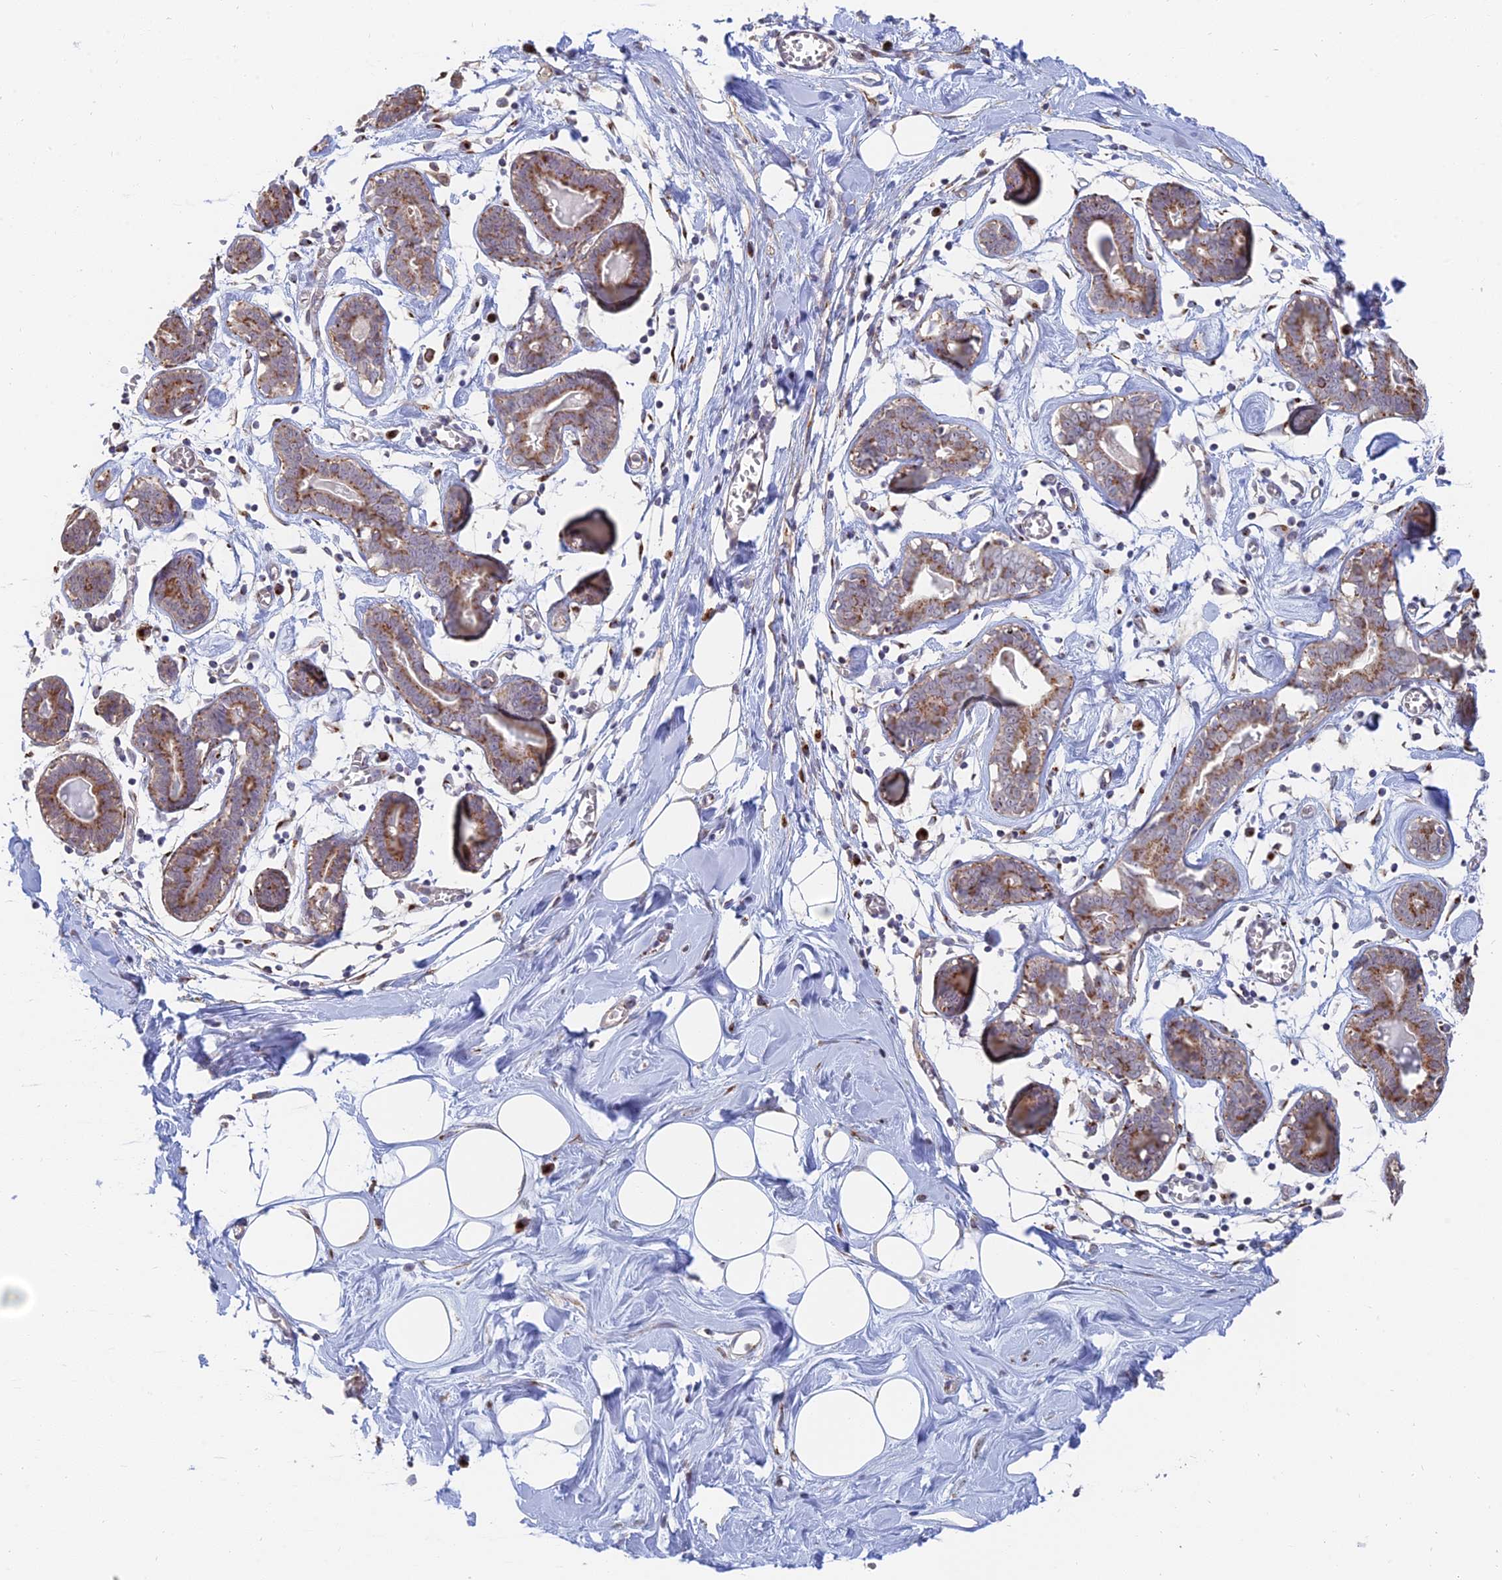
{"staining": {"intensity": "negative", "quantity": "none", "location": "none"}, "tissue": "breast", "cell_type": "Adipocytes", "image_type": "normal", "snomed": [{"axis": "morphology", "description": "Normal tissue, NOS"}, {"axis": "topography", "description": "Breast"}], "caption": "This histopathology image is of unremarkable breast stained with immunohistochemistry to label a protein in brown with the nuclei are counter-stained blue. There is no expression in adipocytes.", "gene": "ENSG00000267561", "patient": {"sex": "female", "age": 27}}